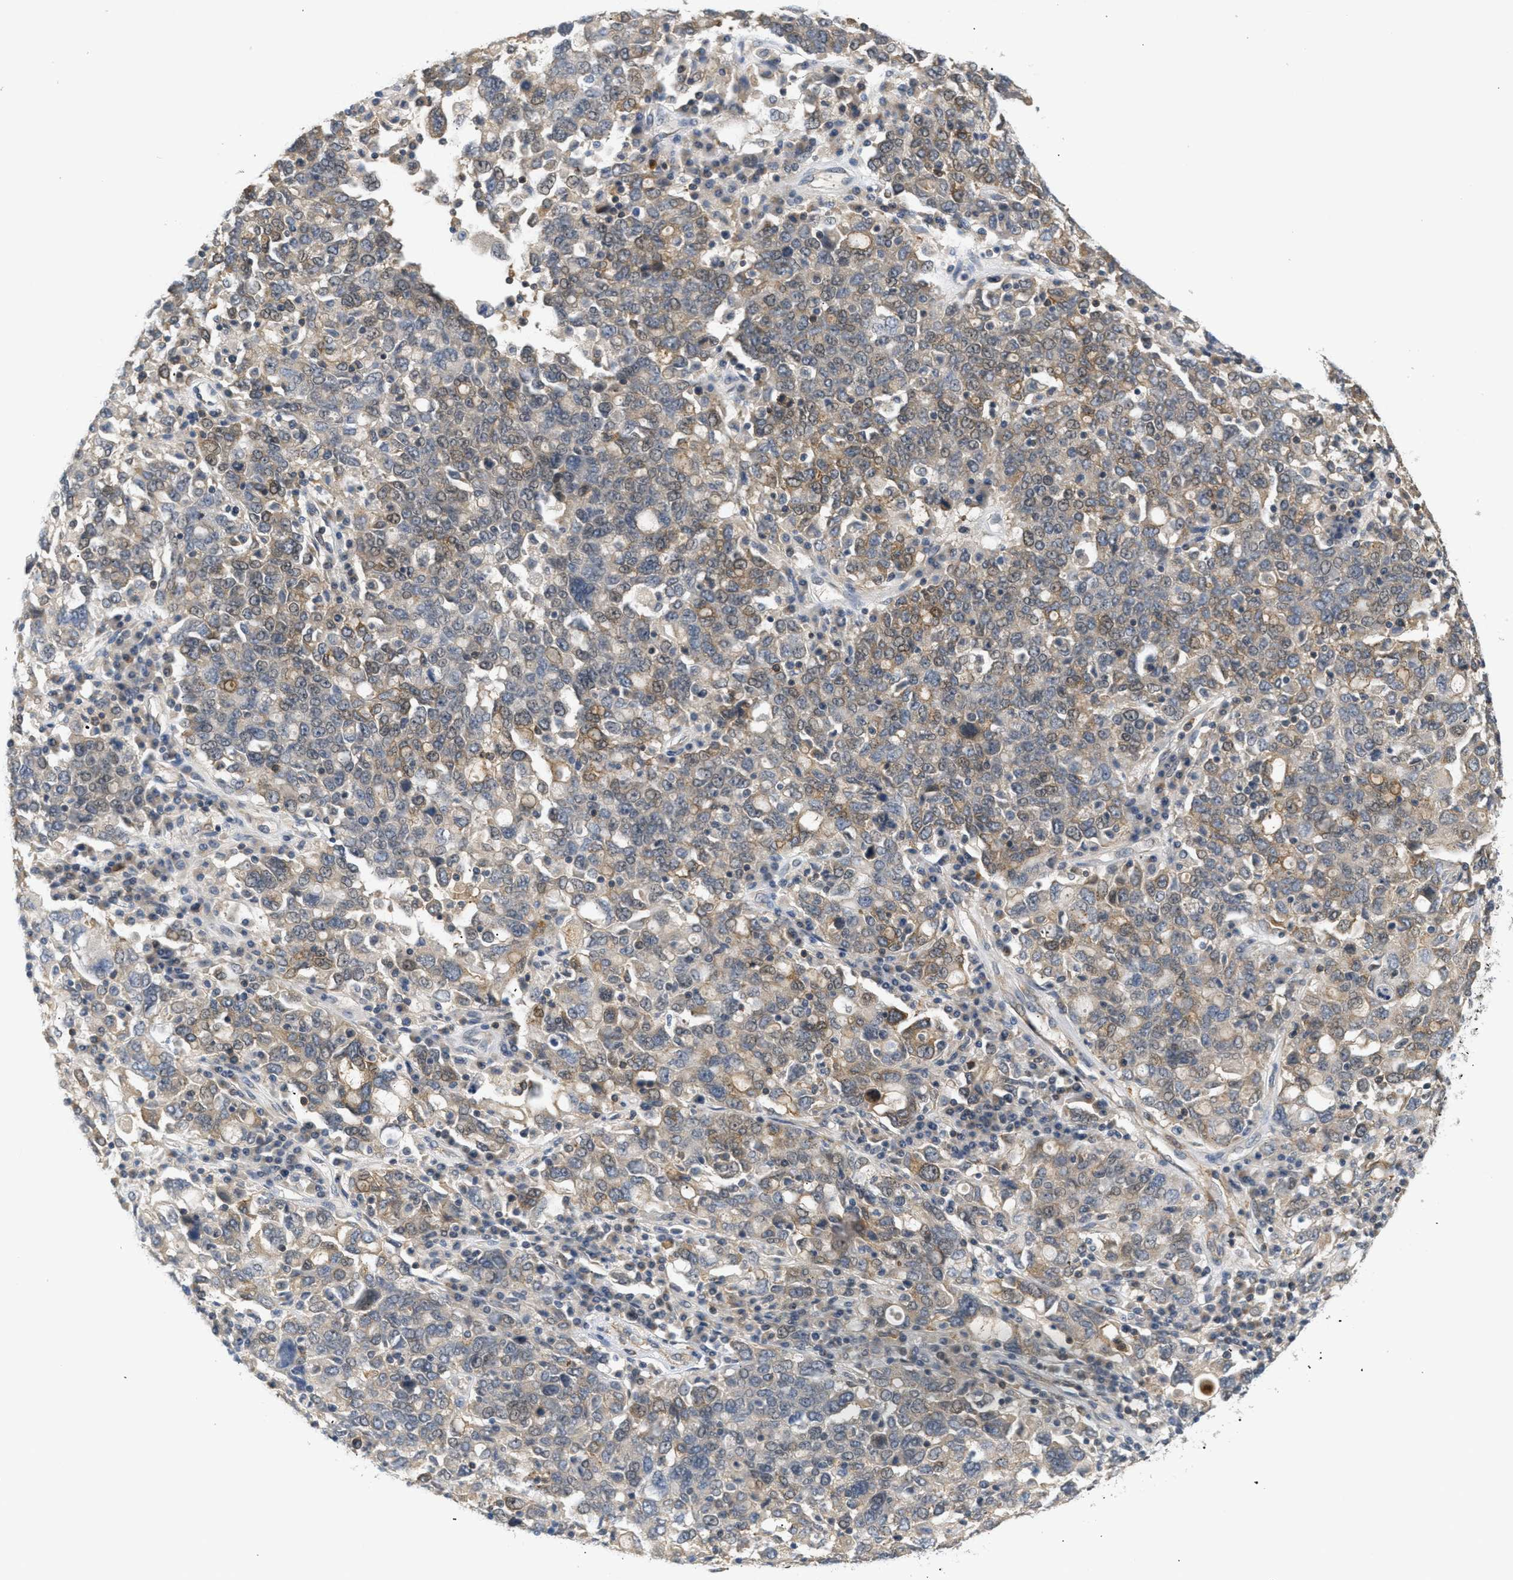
{"staining": {"intensity": "weak", "quantity": "25%-75%", "location": "cytoplasmic/membranous"}, "tissue": "ovarian cancer", "cell_type": "Tumor cells", "image_type": "cancer", "snomed": [{"axis": "morphology", "description": "Carcinoma, endometroid"}, {"axis": "topography", "description": "Ovary"}], "caption": "Human ovarian cancer stained with a brown dye displays weak cytoplasmic/membranous positive staining in approximately 25%-75% of tumor cells.", "gene": "CORO2B", "patient": {"sex": "female", "age": 62}}